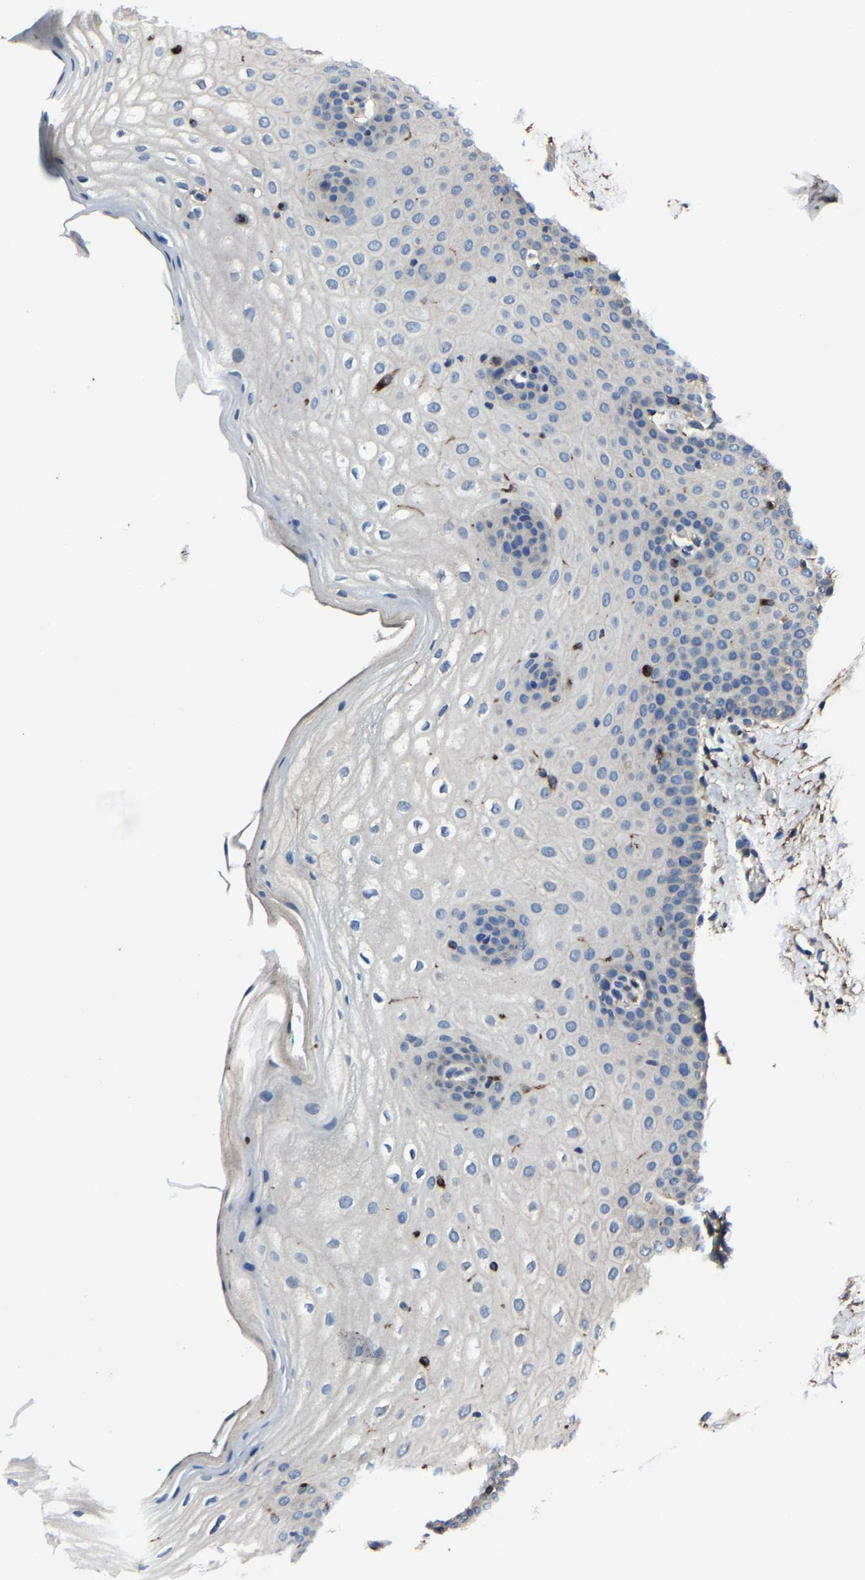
{"staining": {"intensity": "negative", "quantity": "none", "location": "none"}, "tissue": "oral mucosa", "cell_type": "Squamous epithelial cells", "image_type": "normal", "snomed": [{"axis": "morphology", "description": "Normal tissue, NOS"}, {"axis": "topography", "description": "Skin"}, {"axis": "topography", "description": "Oral tissue"}], "caption": "Protein analysis of benign oral mucosa demonstrates no significant expression in squamous epithelial cells.", "gene": "KIAA1958", "patient": {"sex": "male", "age": 84}}